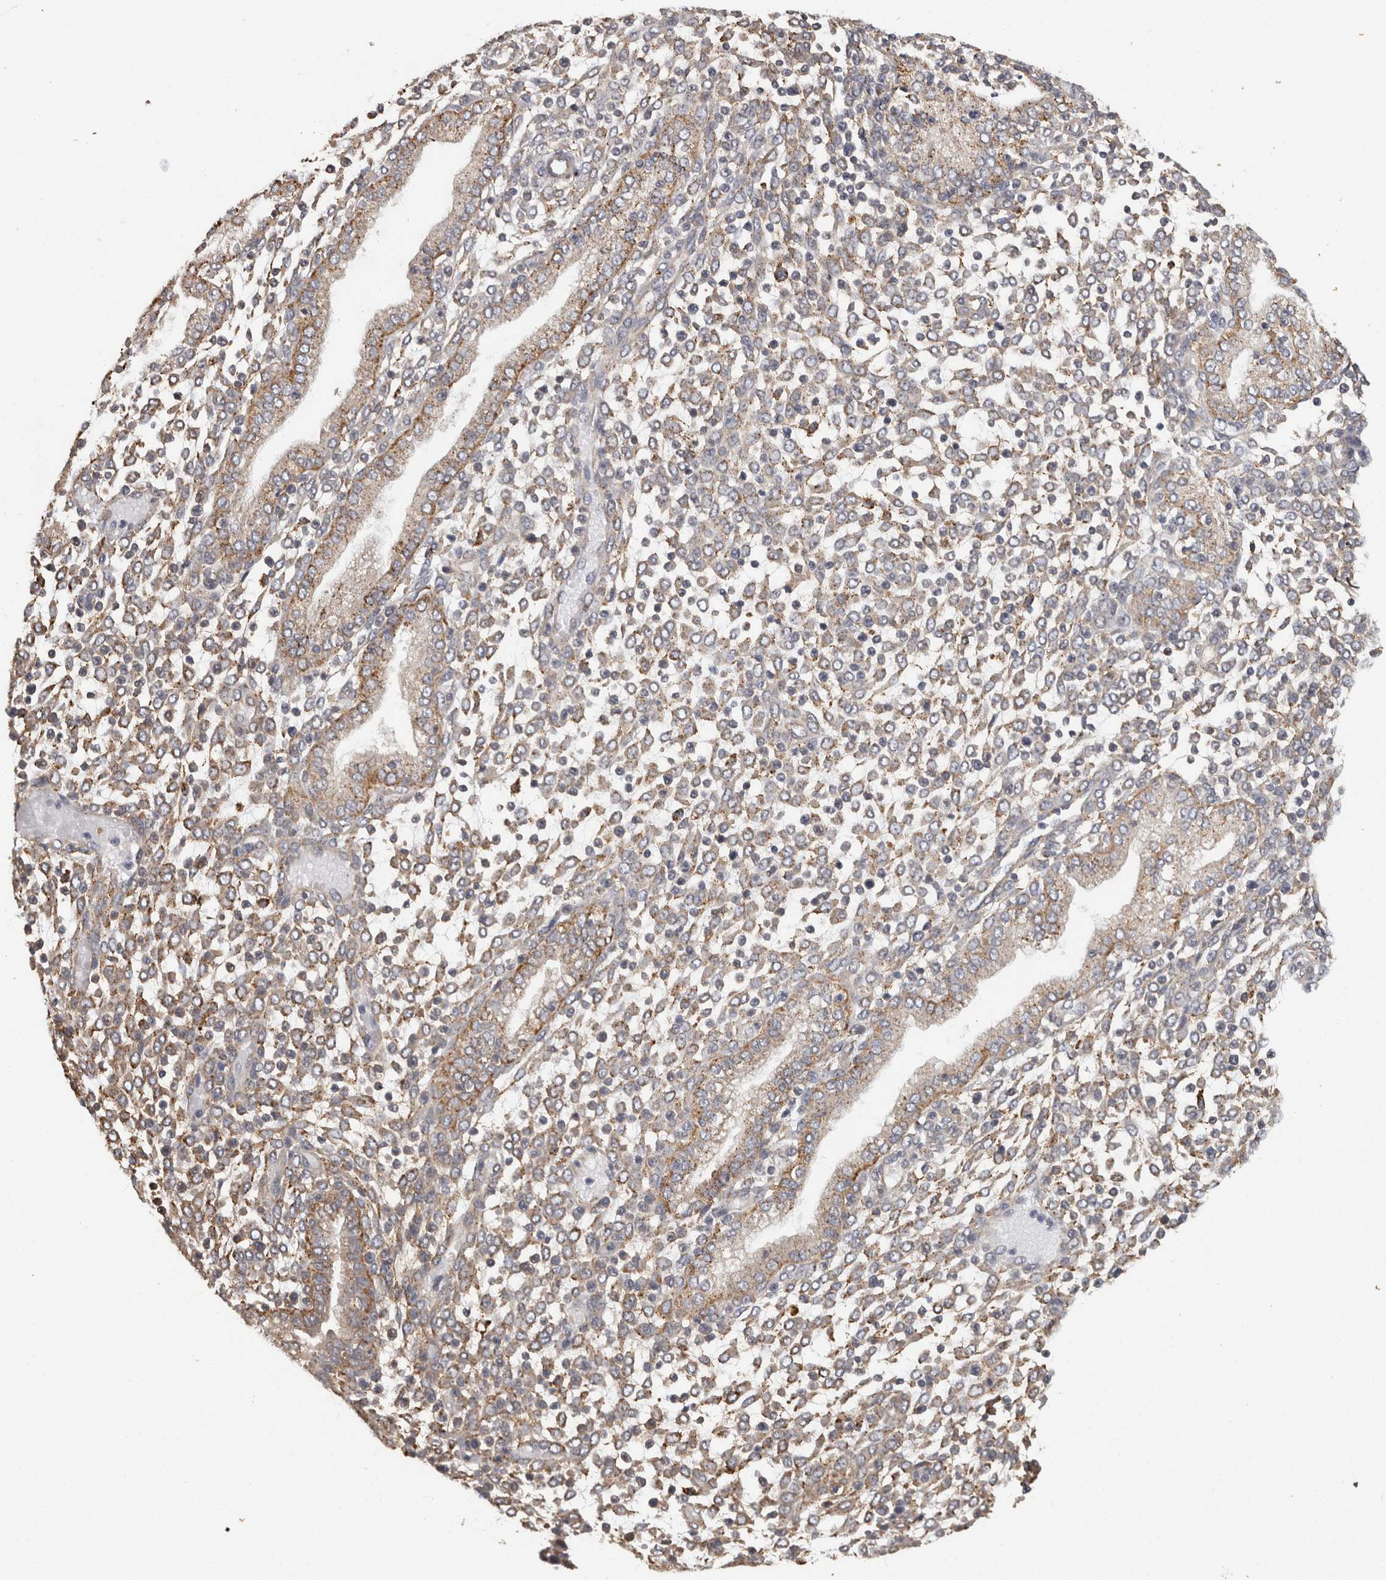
{"staining": {"intensity": "weak", "quantity": "25%-75%", "location": "cytoplasmic/membranous"}, "tissue": "endometrium", "cell_type": "Cells in endometrial stroma", "image_type": "normal", "snomed": [{"axis": "morphology", "description": "Normal tissue, NOS"}, {"axis": "topography", "description": "Endometrium"}], "caption": "A photomicrograph of endometrium stained for a protein shows weak cytoplasmic/membranous brown staining in cells in endometrial stroma. (IHC, brightfield microscopy, high magnification).", "gene": "ACAT2", "patient": {"sex": "female", "age": 53}}